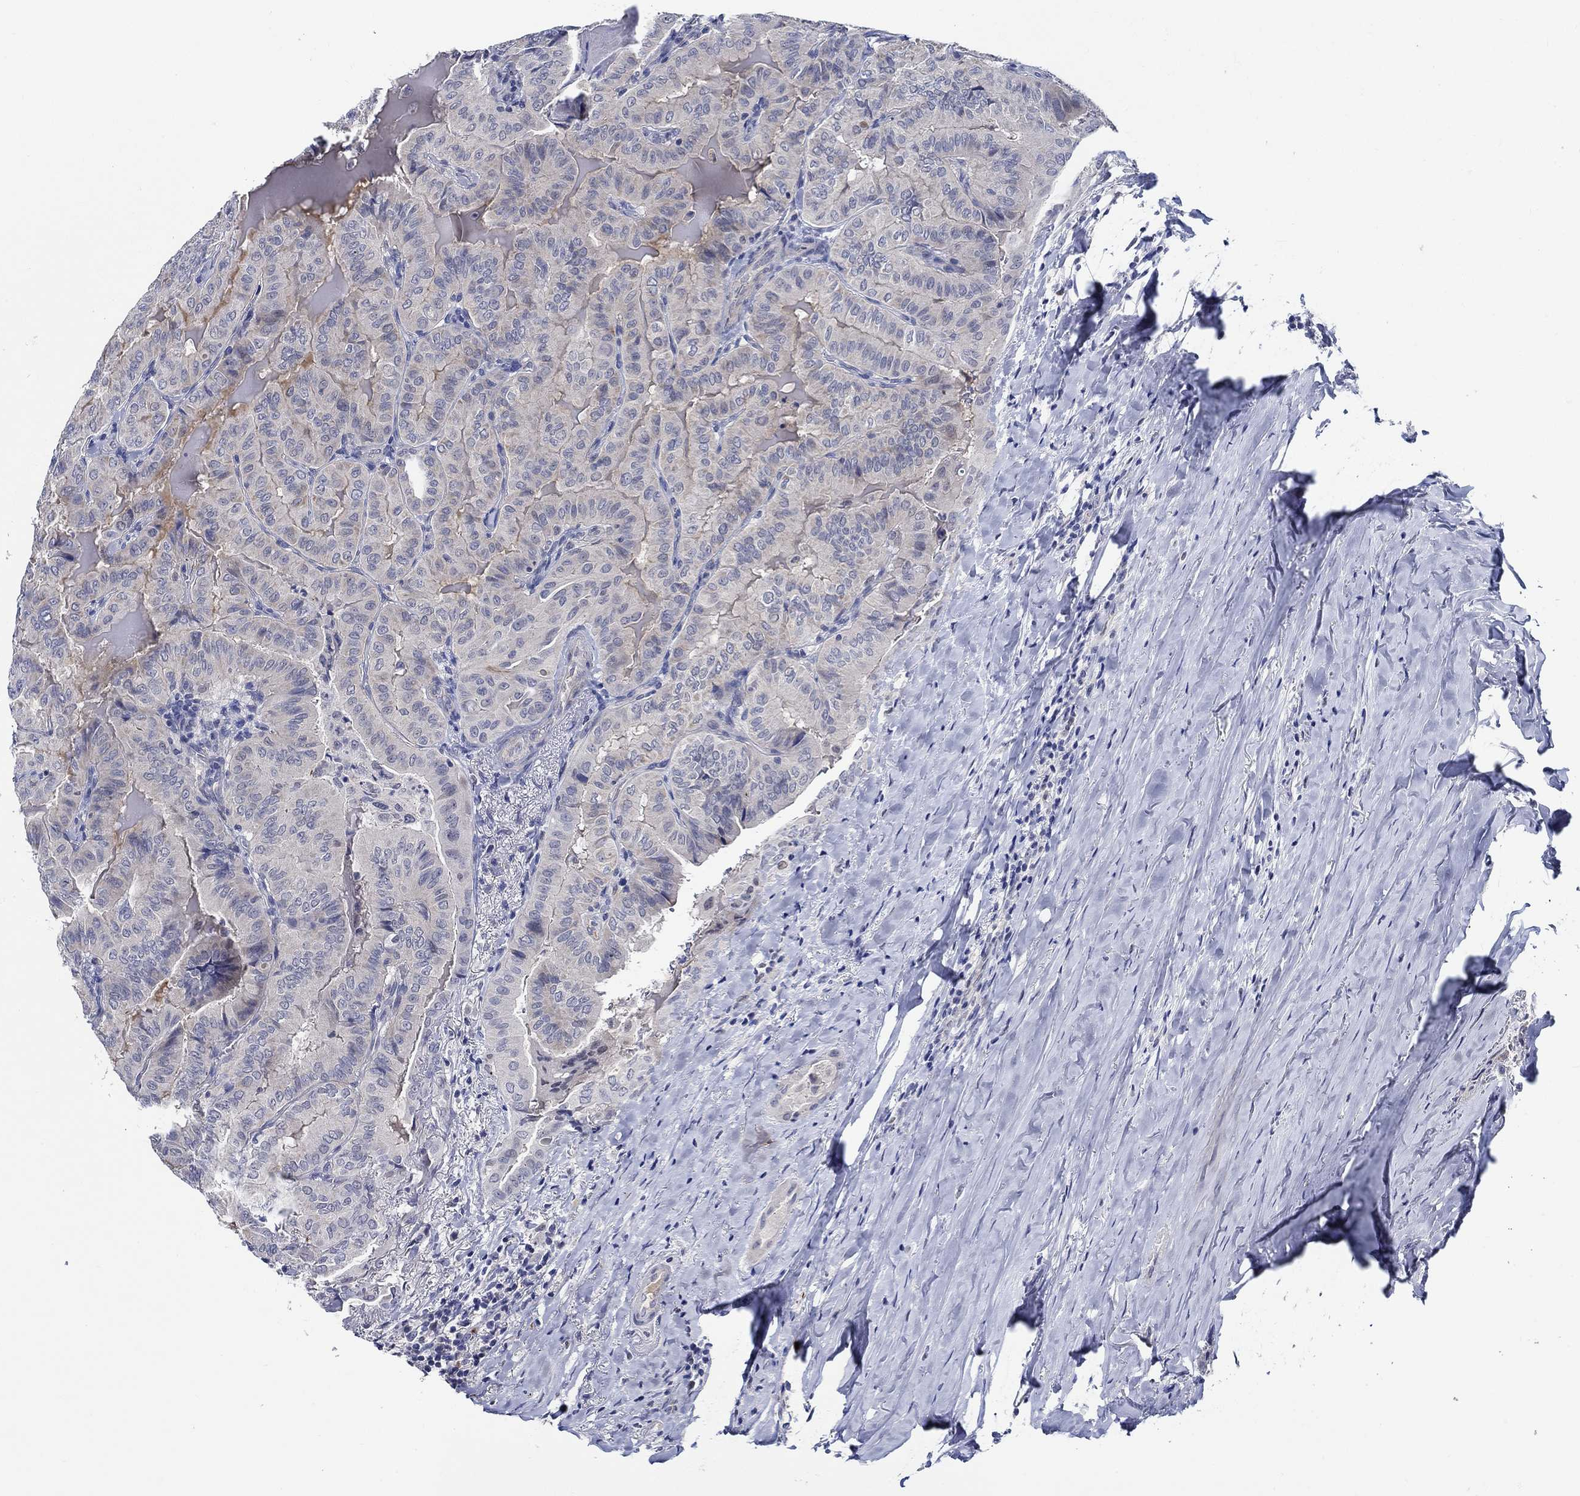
{"staining": {"intensity": "moderate", "quantity": "<25%", "location": "cytoplasmic/membranous"}, "tissue": "thyroid cancer", "cell_type": "Tumor cells", "image_type": "cancer", "snomed": [{"axis": "morphology", "description": "Papillary adenocarcinoma, NOS"}, {"axis": "topography", "description": "Thyroid gland"}], "caption": "The image exhibits a brown stain indicating the presence of a protein in the cytoplasmic/membranous of tumor cells in thyroid cancer.", "gene": "ALOX12", "patient": {"sex": "female", "age": 68}}